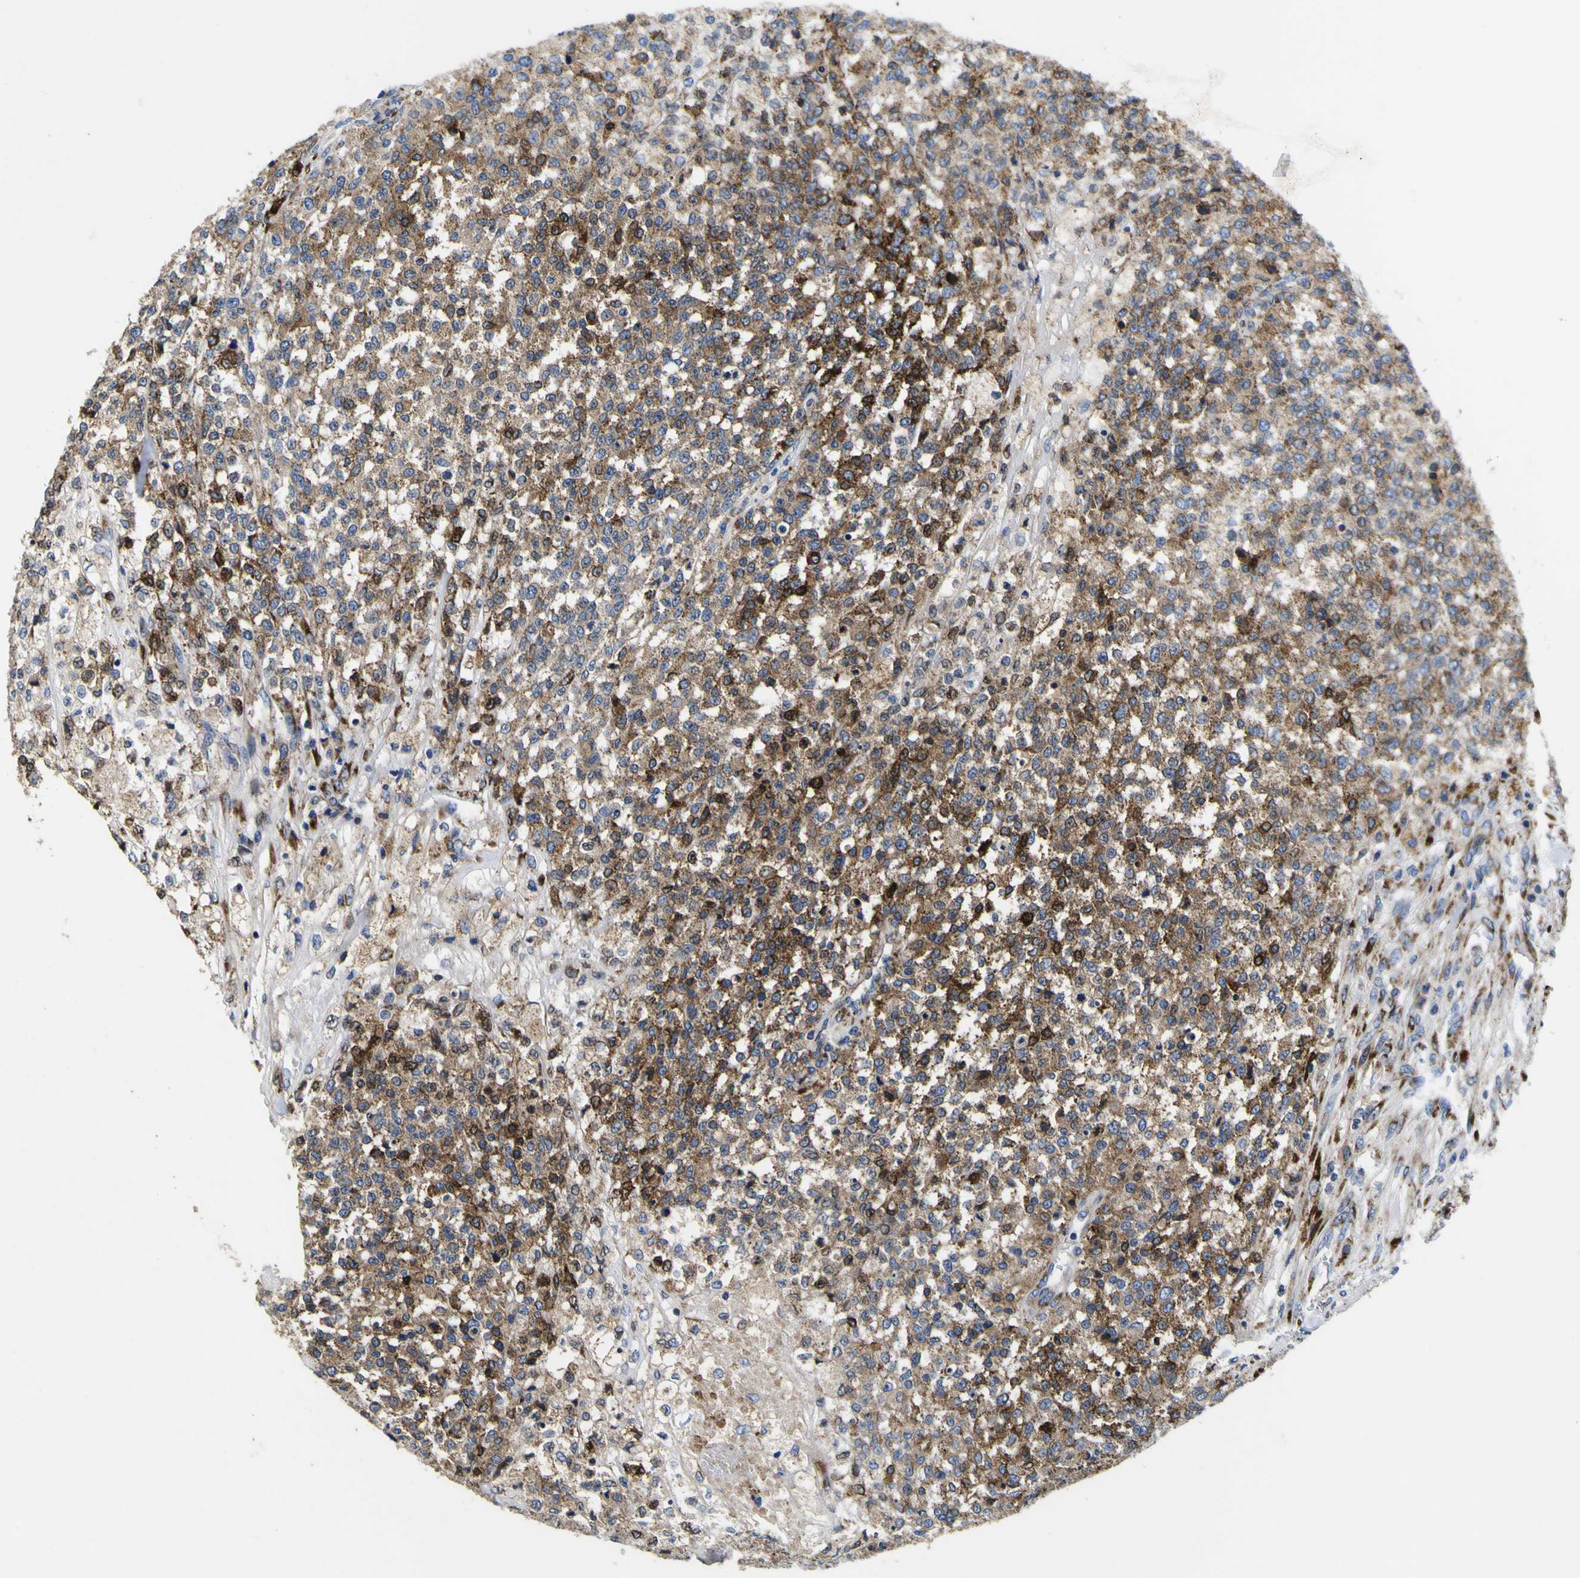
{"staining": {"intensity": "moderate", "quantity": ">75%", "location": "cytoplasmic/membranous"}, "tissue": "testis cancer", "cell_type": "Tumor cells", "image_type": "cancer", "snomed": [{"axis": "morphology", "description": "Seminoma, NOS"}, {"axis": "topography", "description": "Testis"}], "caption": "A brown stain shows moderate cytoplasmic/membranous expression of a protein in human seminoma (testis) tumor cells. Immunohistochemistry stains the protein of interest in brown and the nuclei are stained blue.", "gene": "SCD", "patient": {"sex": "male", "age": 59}}